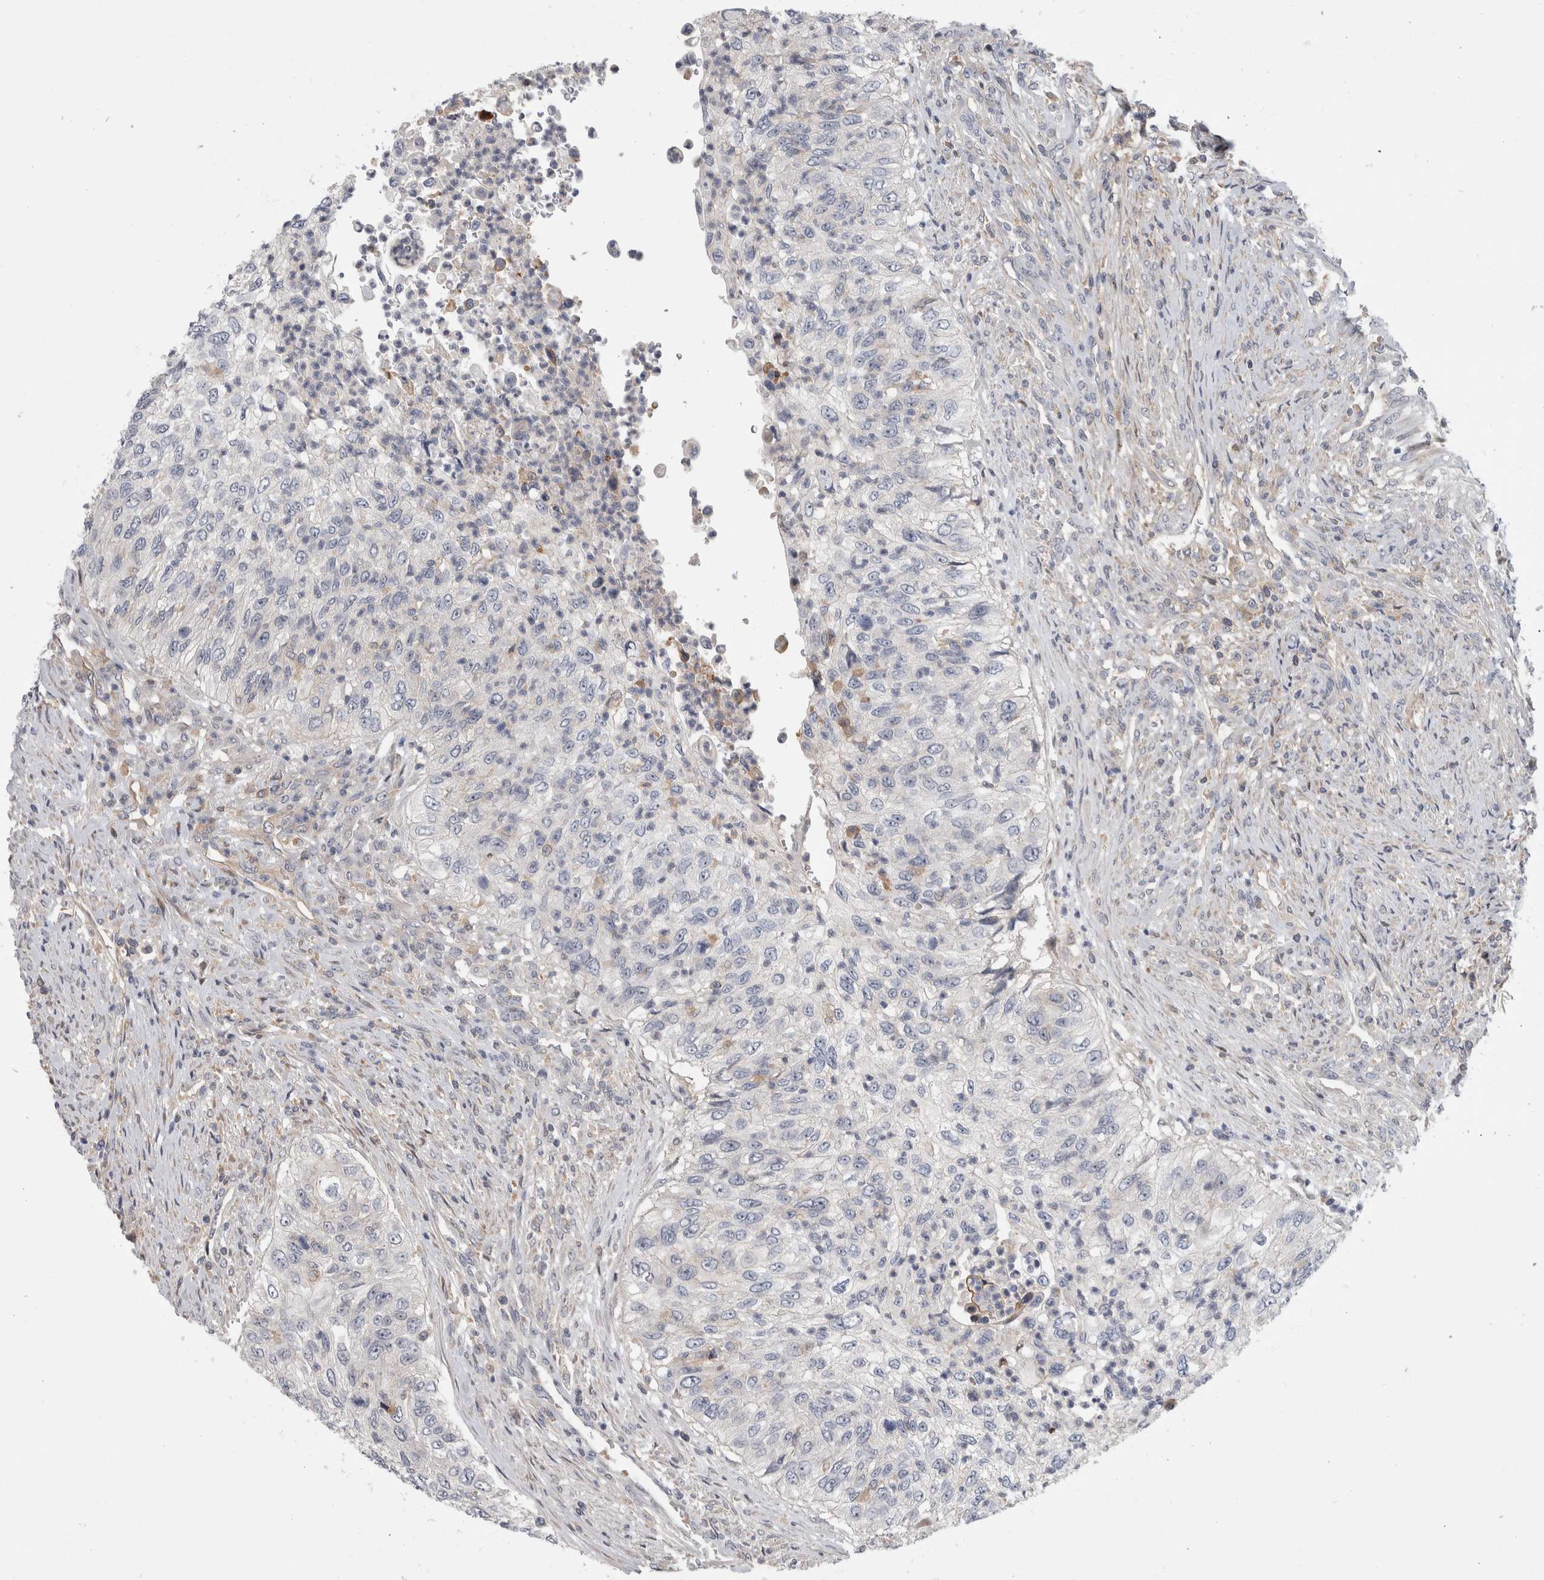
{"staining": {"intensity": "negative", "quantity": "none", "location": "none"}, "tissue": "urothelial cancer", "cell_type": "Tumor cells", "image_type": "cancer", "snomed": [{"axis": "morphology", "description": "Urothelial carcinoma, High grade"}, {"axis": "topography", "description": "Urinary bladder"}], "caption": "Urothelial cancer stained for a protein using IHC exhibits no staining tumor cells.", "gene": "MSL1", "patient": {"sex": "female", "age": 60}}